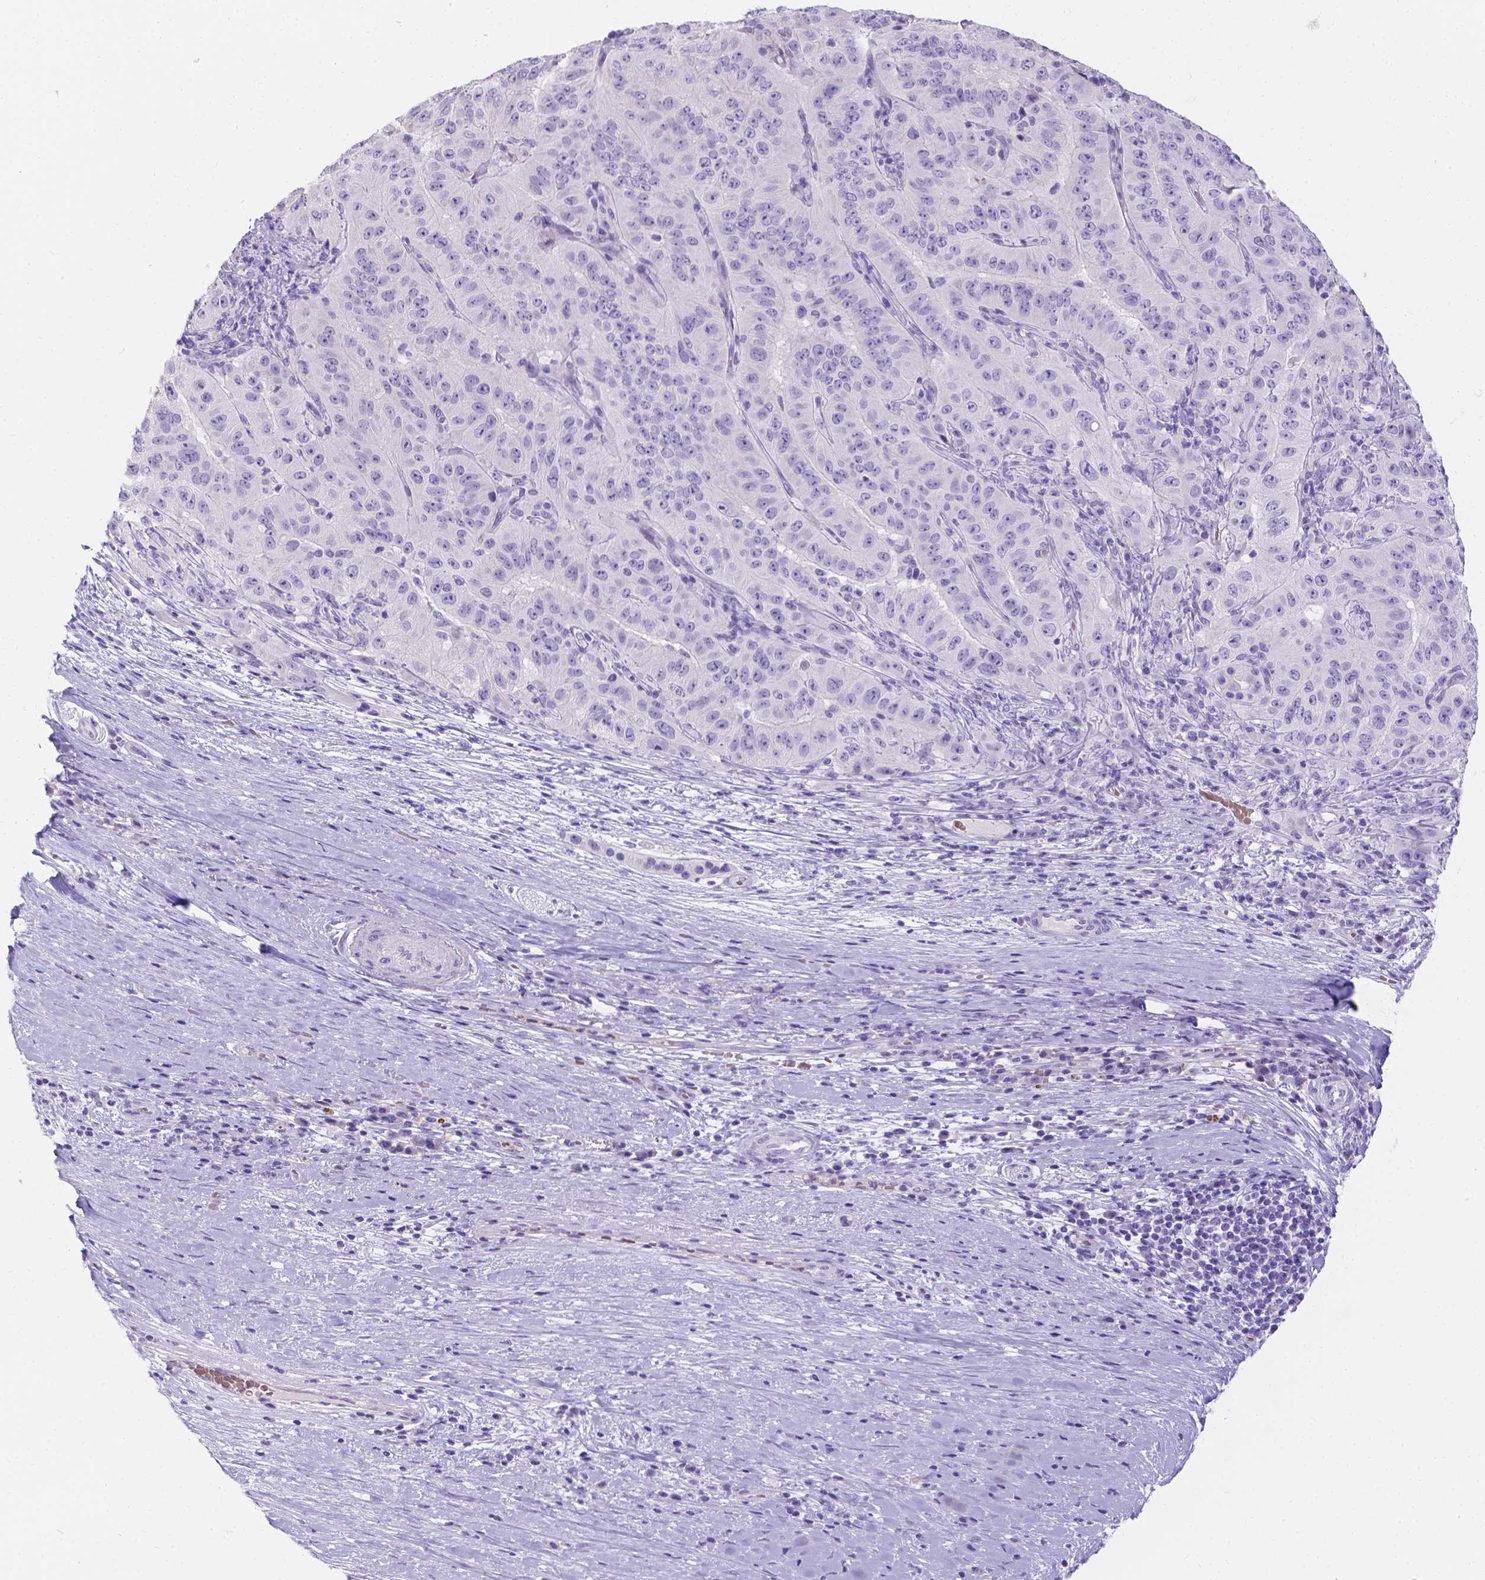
{"staining": {"intensity": "negative", "quantity": "none", "location": "none"}, "tissue": "pancreatic cancer", "cell_type": "Tumor cells", "image_type": "cancer", "snomed": [{"axis": "morphology", "description": "Adenocarcinoma, NOS"}, {"axis": "topography", "description": "Pancreas"}], "caption": "A micrograph of human pancreatic adenocarcinoma is negative for staining in tumor cells.", "gene": "GNRHR", "patient": {"sex": "male", "age": 63}}